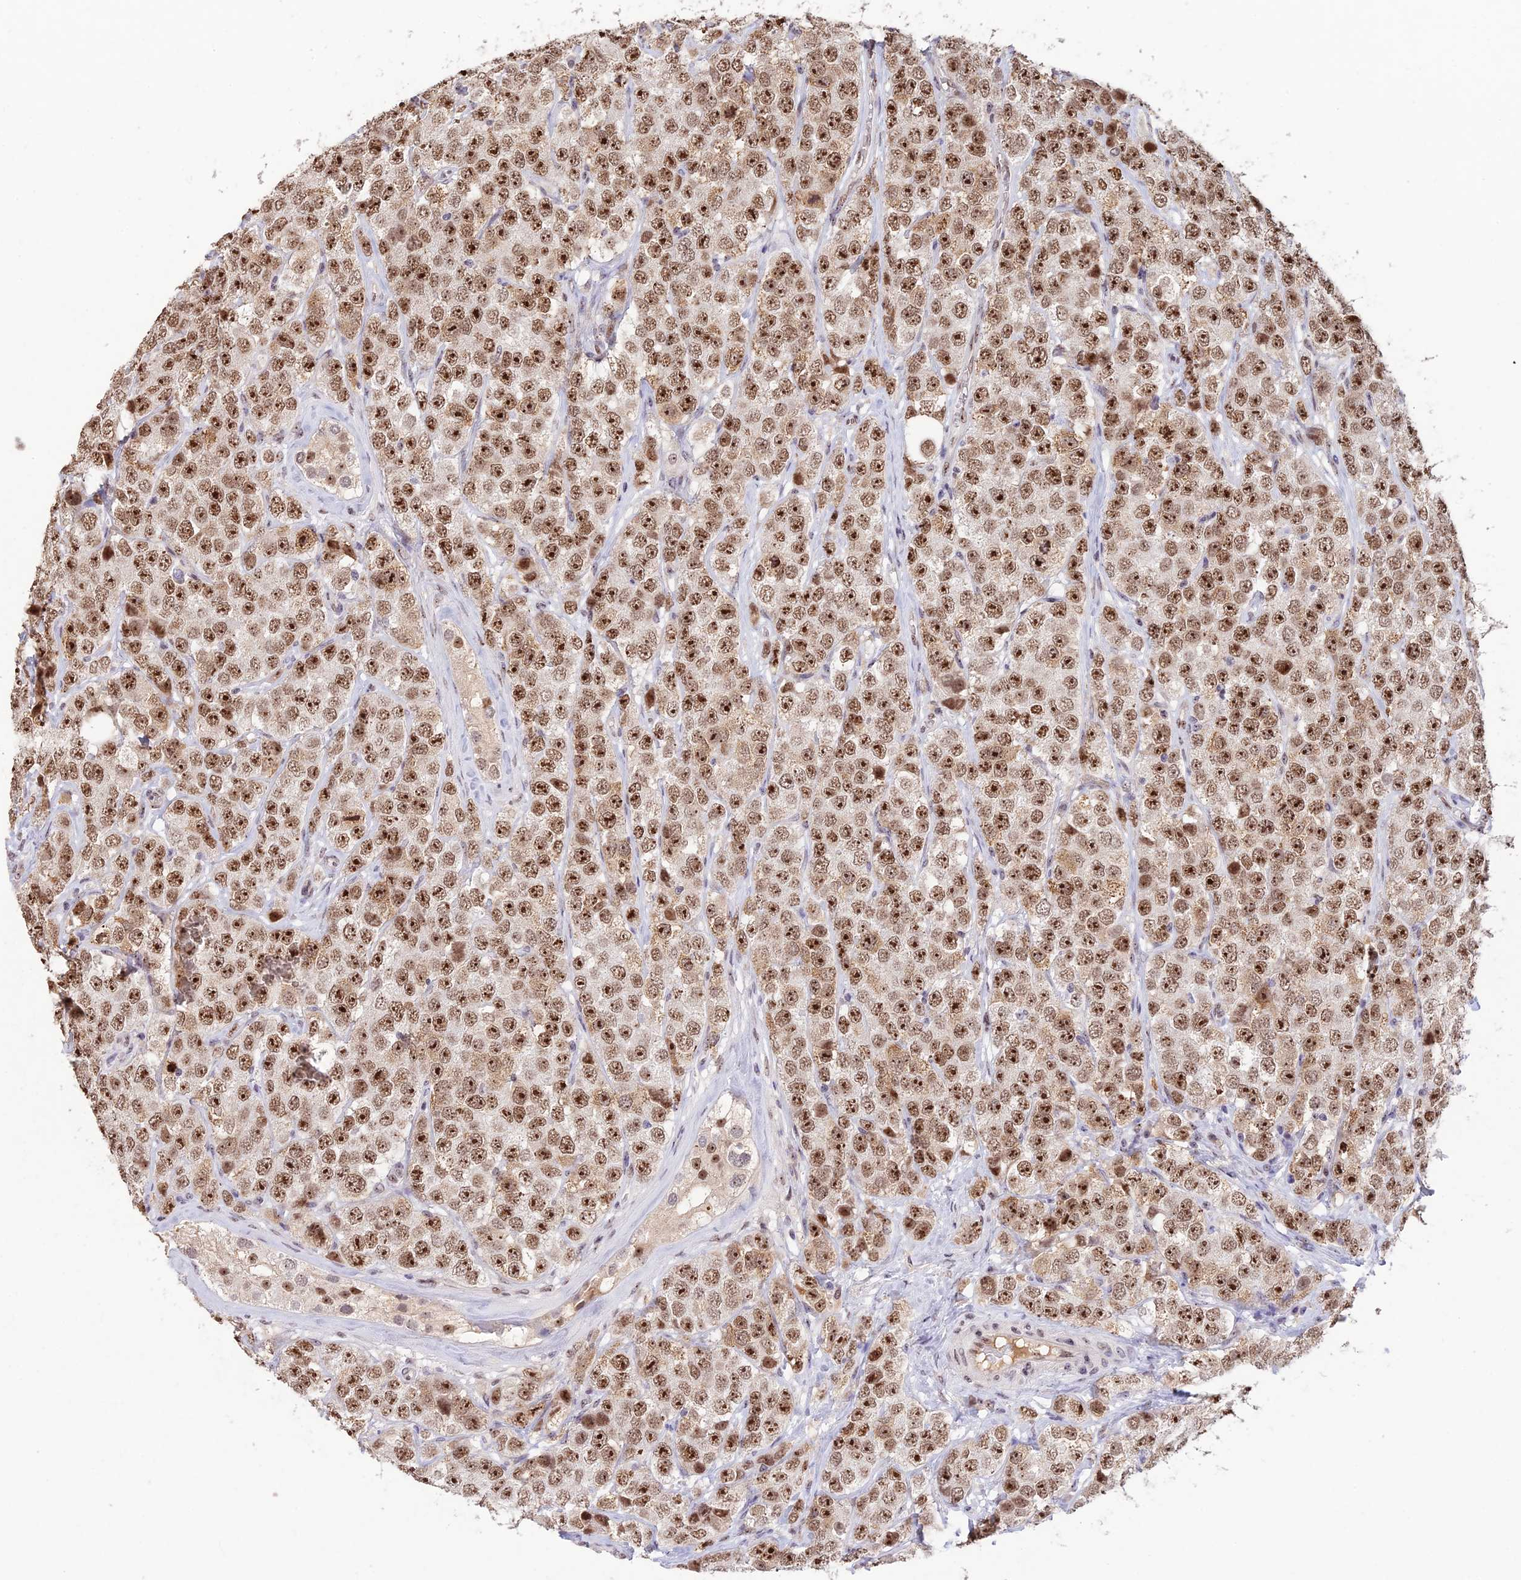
{"staining": {"intensity": "strong", "quantity": ">75%", "location": "nuclear"}, "tissue": "testis cancer", "cell_type": "Tumor cells", "image_type": "cancer", "snomed": [{"axis": "morphology", "description": "Seminoma, NOS"}, {"axis": "topography", "description": "Testis"}], "caption": "Immunohistochemical staining of testis cancer exhibits high levels of strong nuclear protein expression in approximately >75% of tumor cells.", "gene": "POLR1G", "patient": {"sex": "male", "age": 28}}